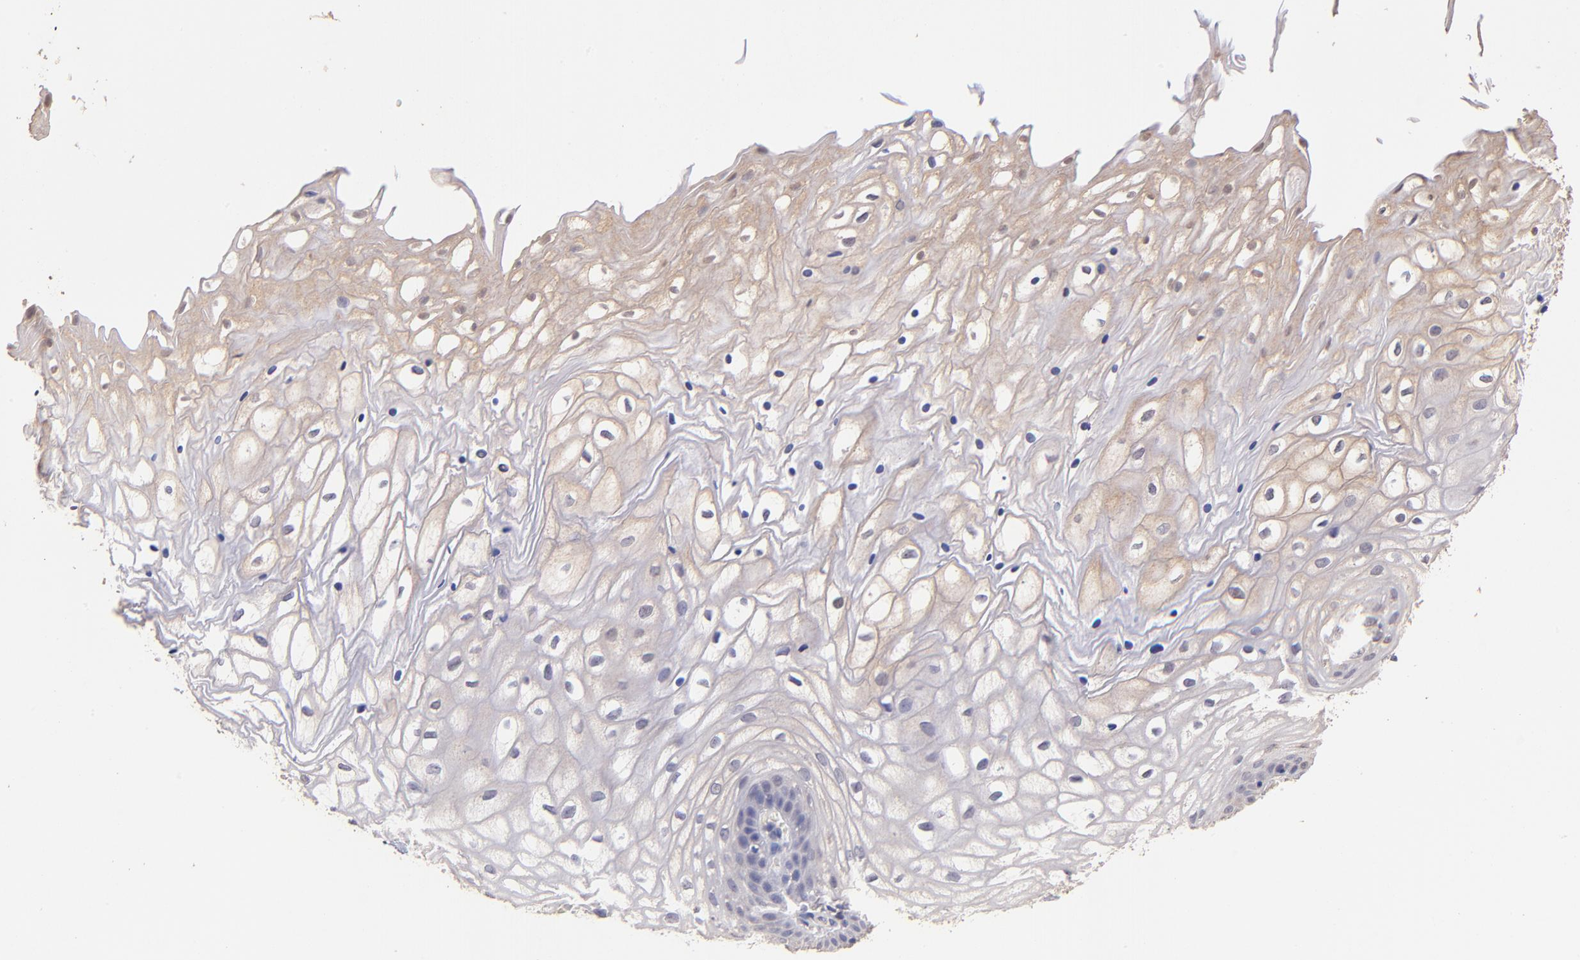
{"staining": {"intensity": "negative", "quantity": "none", "location": "none"}, "tissue": "vagina", "cell_type": "Squamous epithelial cells", "image_type": "normal", "snomed": [{"axis": "morphology", "description": "Normal tissue, NOS"}, {"axis": "topography", "description": "Vagina"}], "caption": "DAB immunohistochemical staining of normal vagina exhibits no significant staining in squamous epithelial cells. (DAB (3,3'-diaminobenzidine) immunohistochemistry visualized using brightfield microscopy, high magnification).", "gene": "RNASEL", "patient": {"sex": "female", "age": 34}}